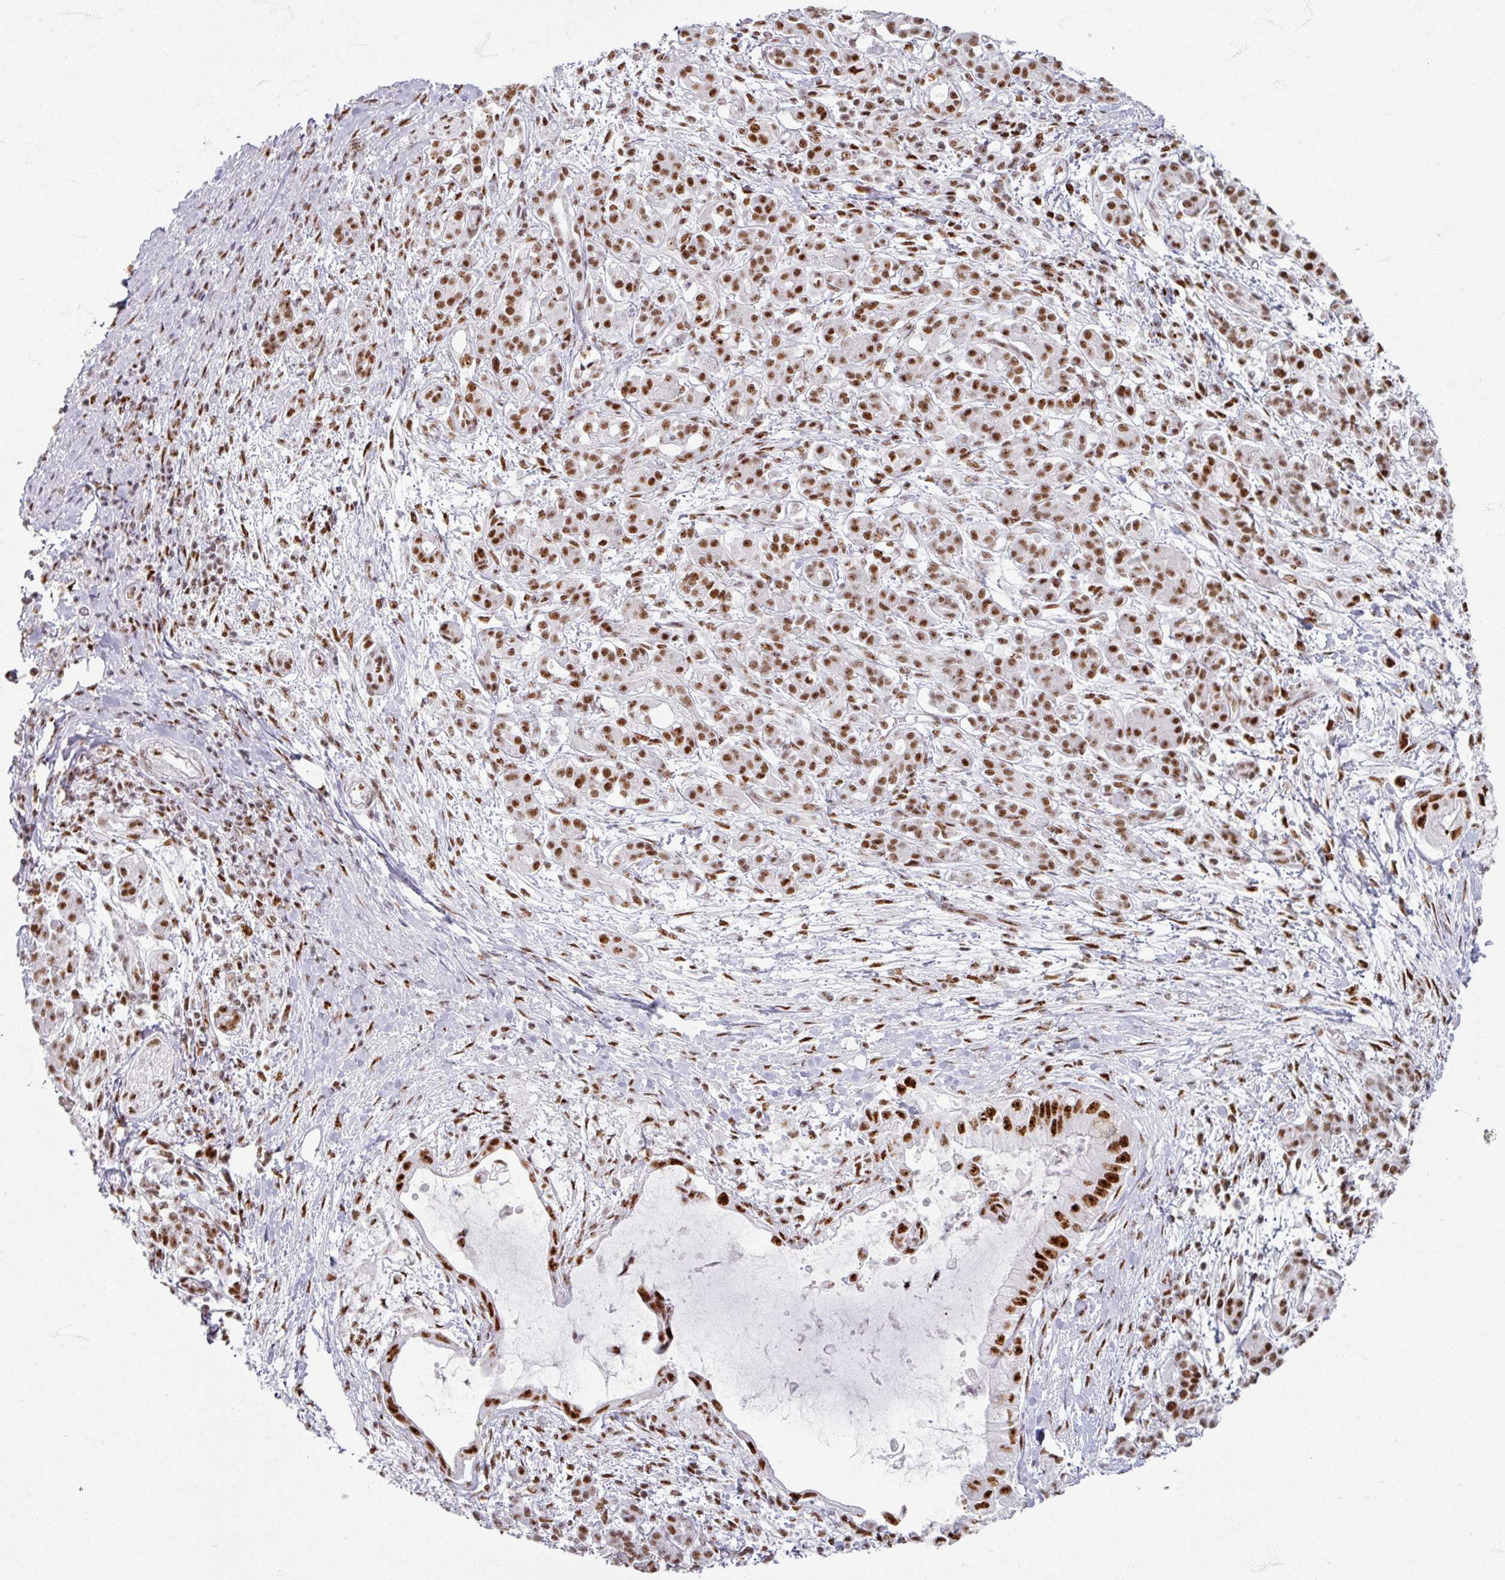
{"staining": {"intensity": "strong", "quantity": ">75%", "location": "nuclear"}, "tissue": "pancreatic cancer", "cell_type": "Tumor cells", "image_type": "cancer", "snomed": [{"axis": "morphology", "description": "Adenocarcinoma, NOS"}, {"axis": "topography", "description": "Pancreas"}], "caption": "Adenocarcinoma (pancreatic) tissue exhibits strong nuclear expression in about >75% of tumor cells (DAB (3,3'-diaminobenzidine) = brown stain, brightfield microscopy at high magnification).", "gene": "ADAR", "patient": {"sex": "male", "age": 48}}